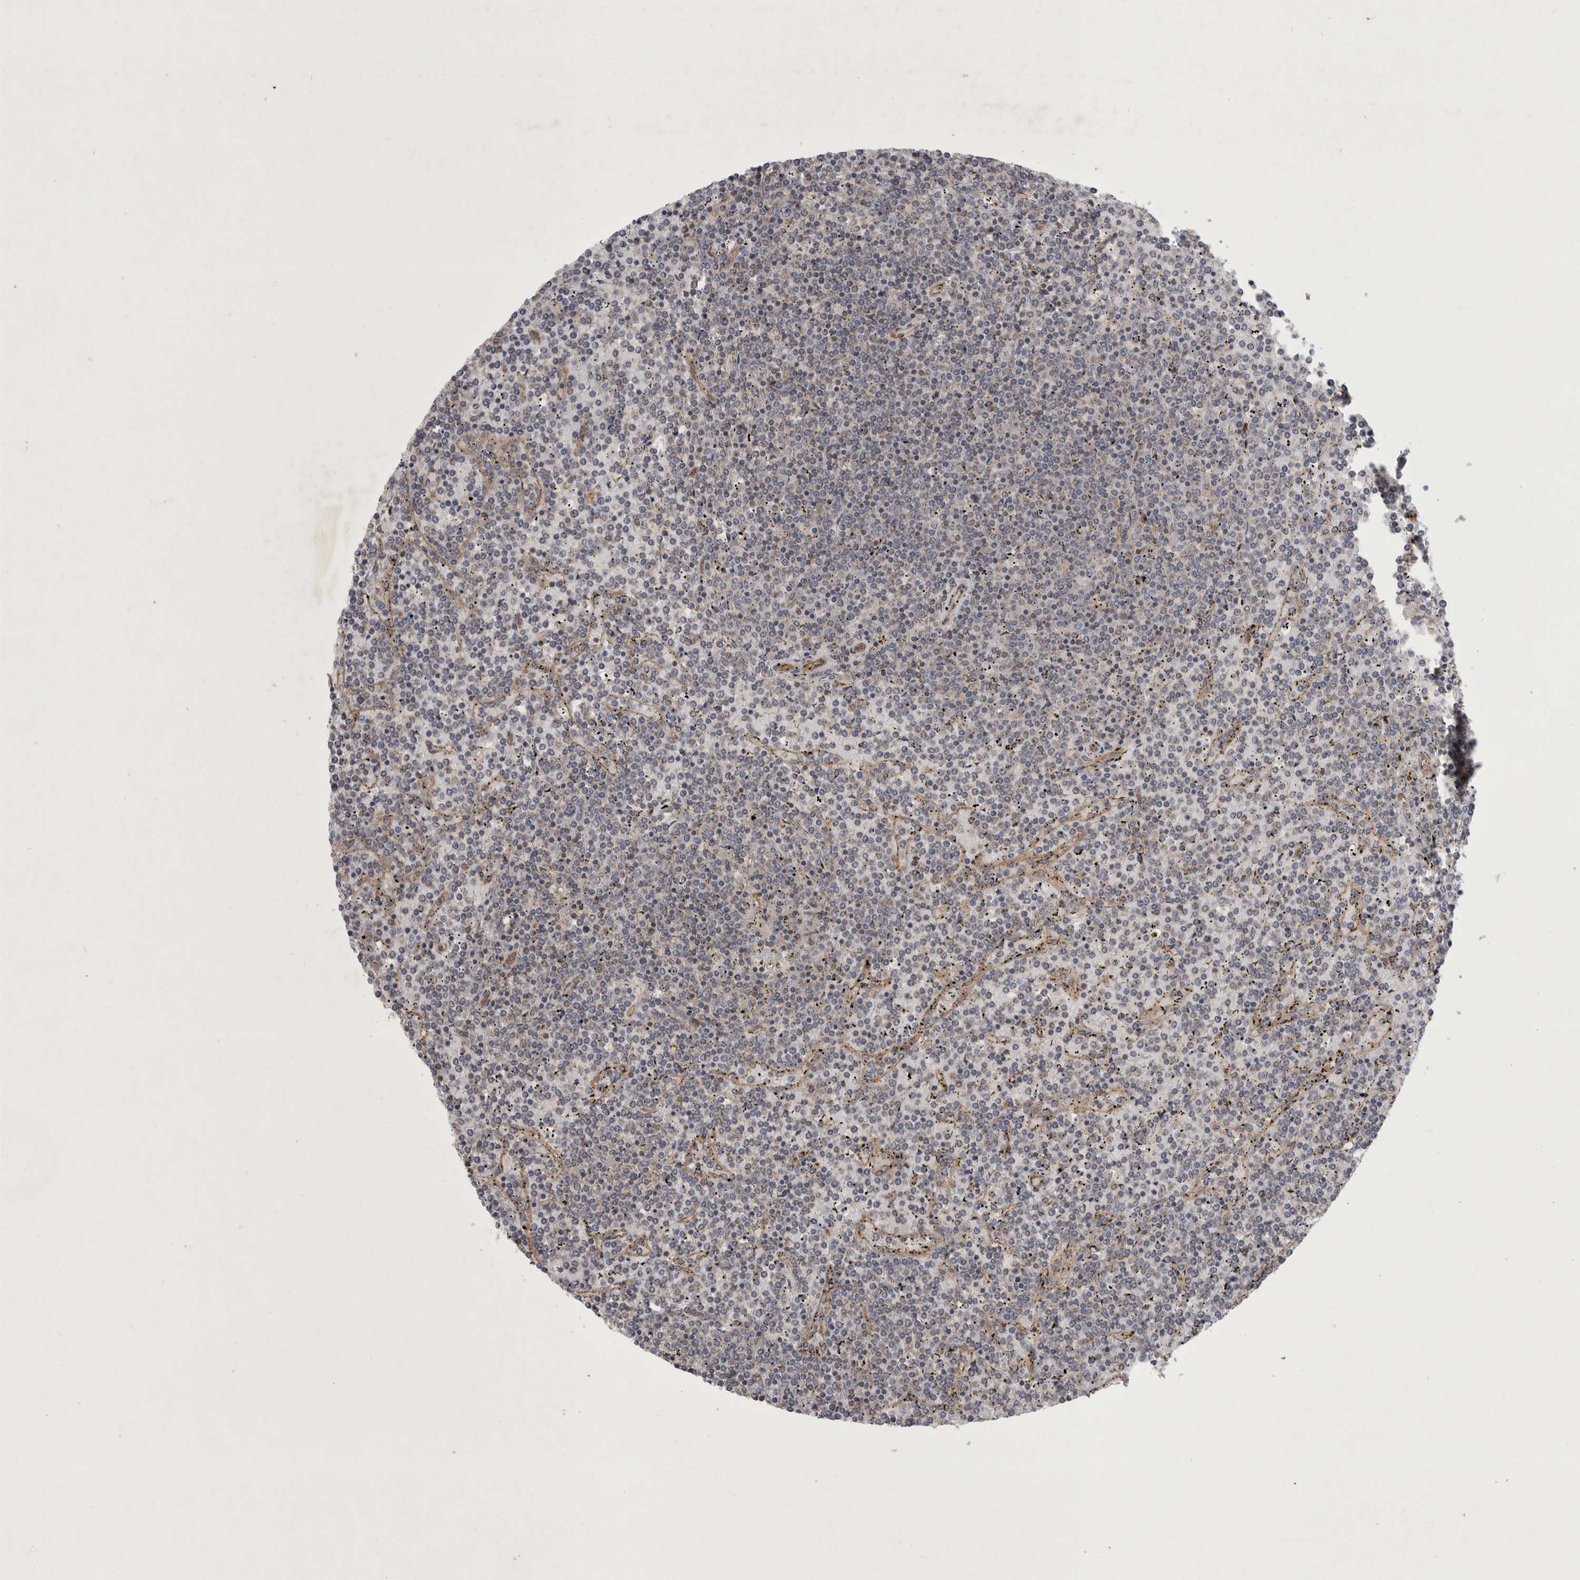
{"staining": {"intensity": "negative", "quantity": "none", "location": "none"}, "tissue": "lymphoma", "cell_type": "Tumor cells", "image_type": "cancer", "snomed": [{"axis": "morphology", "description": "Malignant lymphoma, non-Hodgkin's type, Low grade"}, {"axis": "topography", "description": "Spleen"}], "caption": "Immunohistochemical staining of malignant lymphoma, non-Hodgkin's type (low-grade) reveals no significant staining in tumor cells.", "gene": "MLPH", "patient": {"sex": "female", "age": 19}}